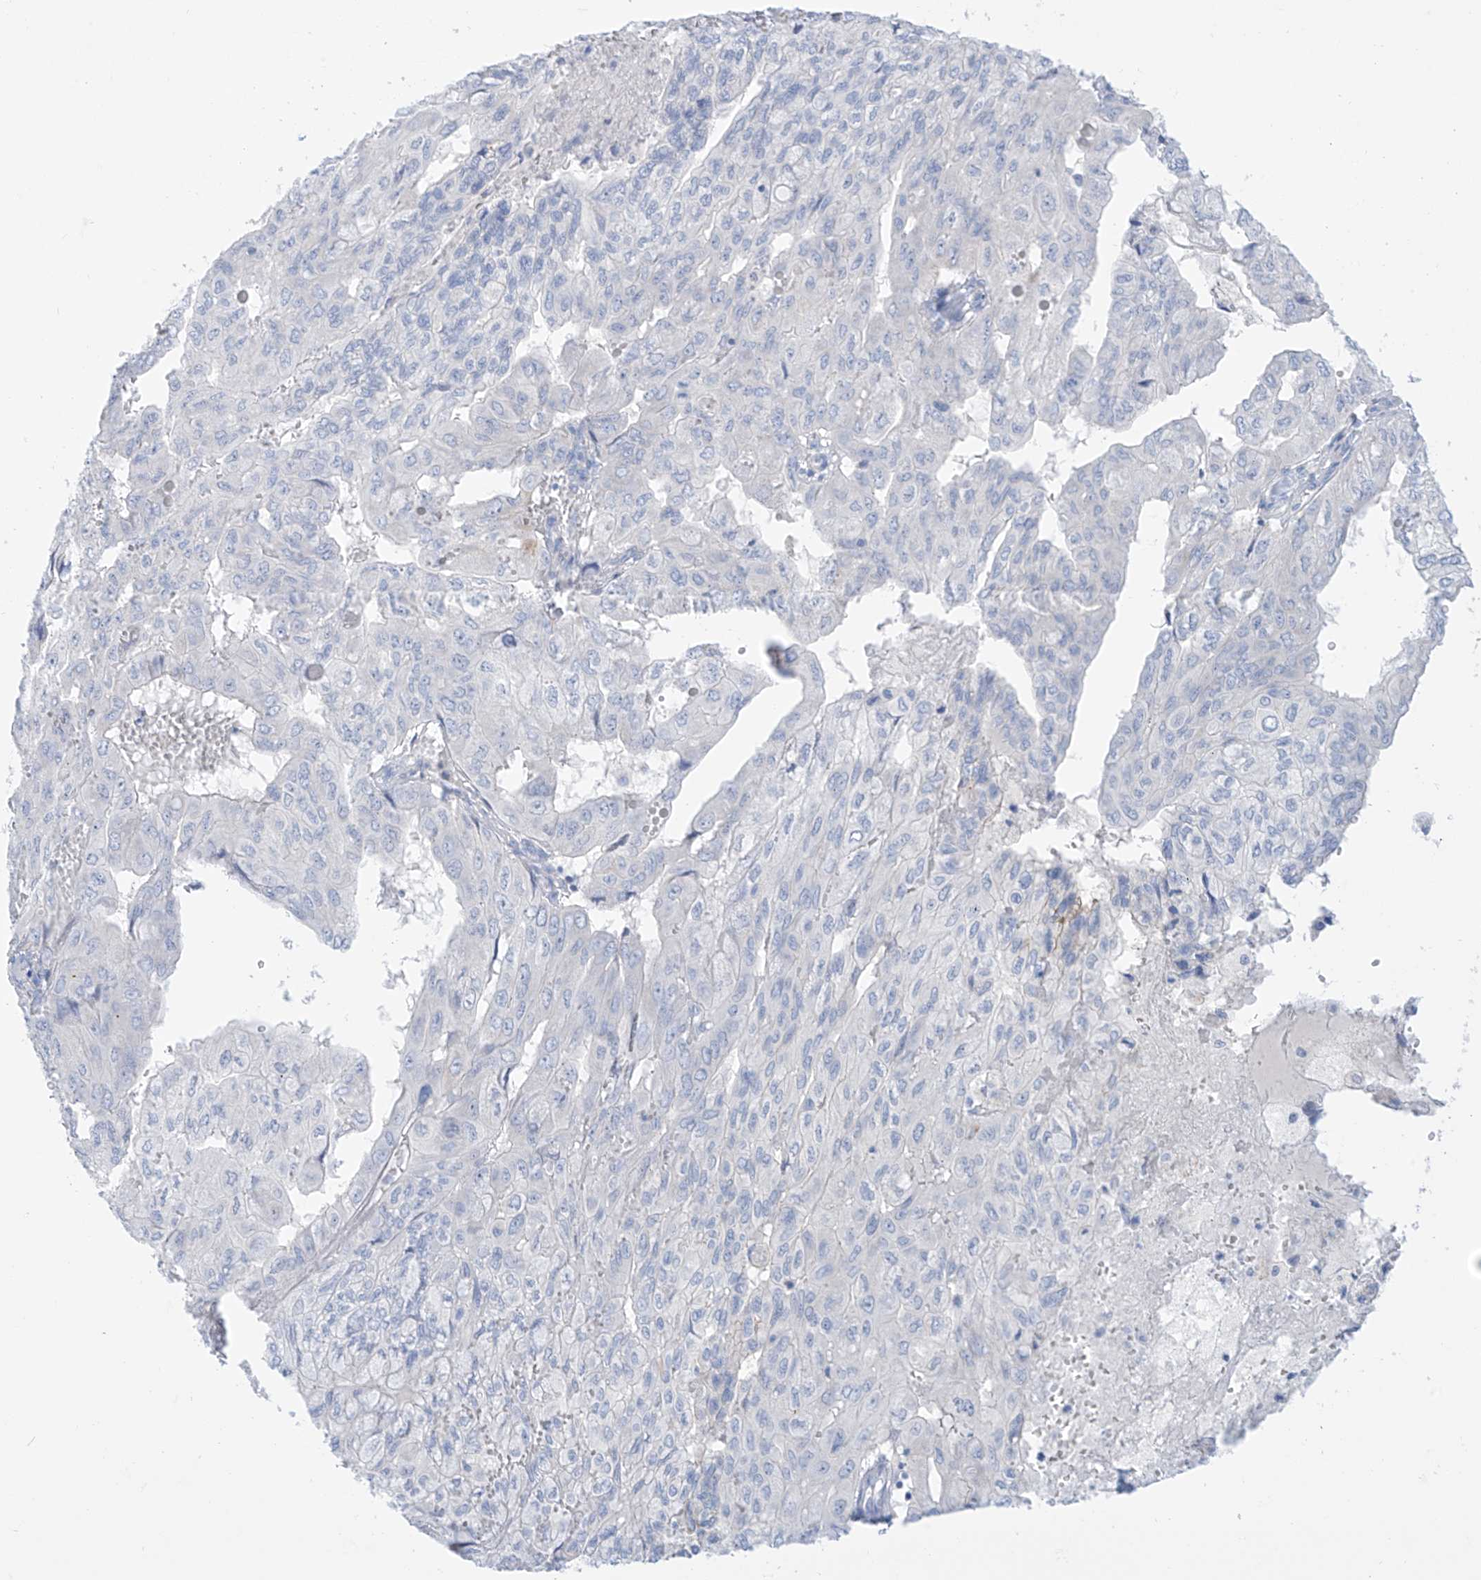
{"staining": {"intensity": "negative", "quantity": "none", "location": "none"}, "tissue": "pancreatic cancer", "cell_type": "Tumor cells", "image_type": "cancer", "snomed": [{"axis": "morphology", "description": "Adenocarcinoma, NOS"}, {"axis": "topography", "description": "Pancreas"}], "caption": "Immunohistochemical staining of pancreatic cancer reveals no significant staining in tumor cells. (Immunohistochemistry (ihc), brightfield microscopy, high magnification).", "gene": "SLC26A3", "patient": {"sex": "male", "age": 51}}